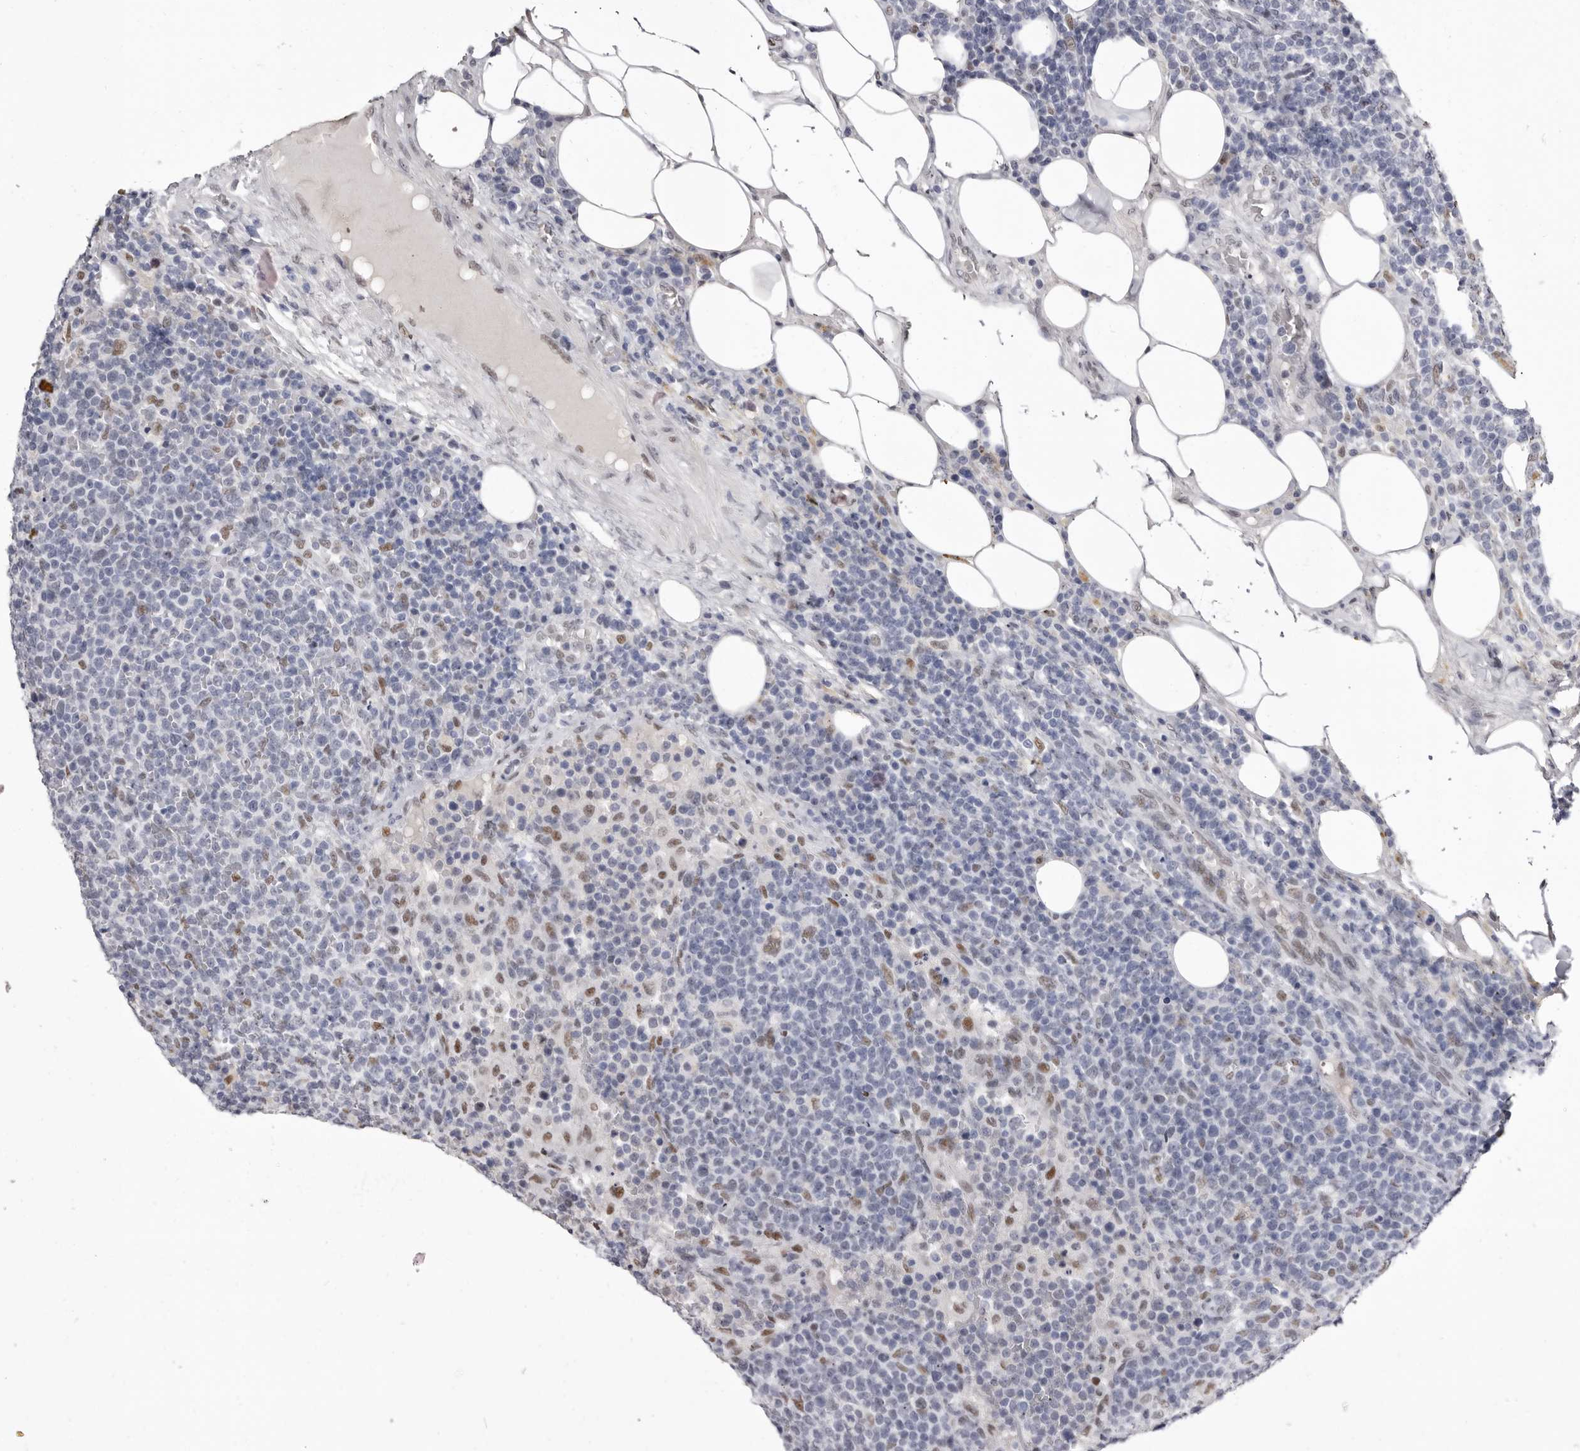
{"staining": {"intensity": "negative", "quantity": "none", "location": "none"}, "tissue": "lymphoma", "cell_type": "Tumor cells", "image_type": "cancer", "snomed": [{"axis": "morphology", "description": "Malignant lymphoma, non-Hodgkin's type, High grade"}, {"axis": "topography", "description": "Lymph node"}], "caption": "Lymphoma was stained to show a protein in brown. There is no significant expression in tumor cells.", "gene": "ZNF326", "patient": {"sex": "male", "age": 61}}